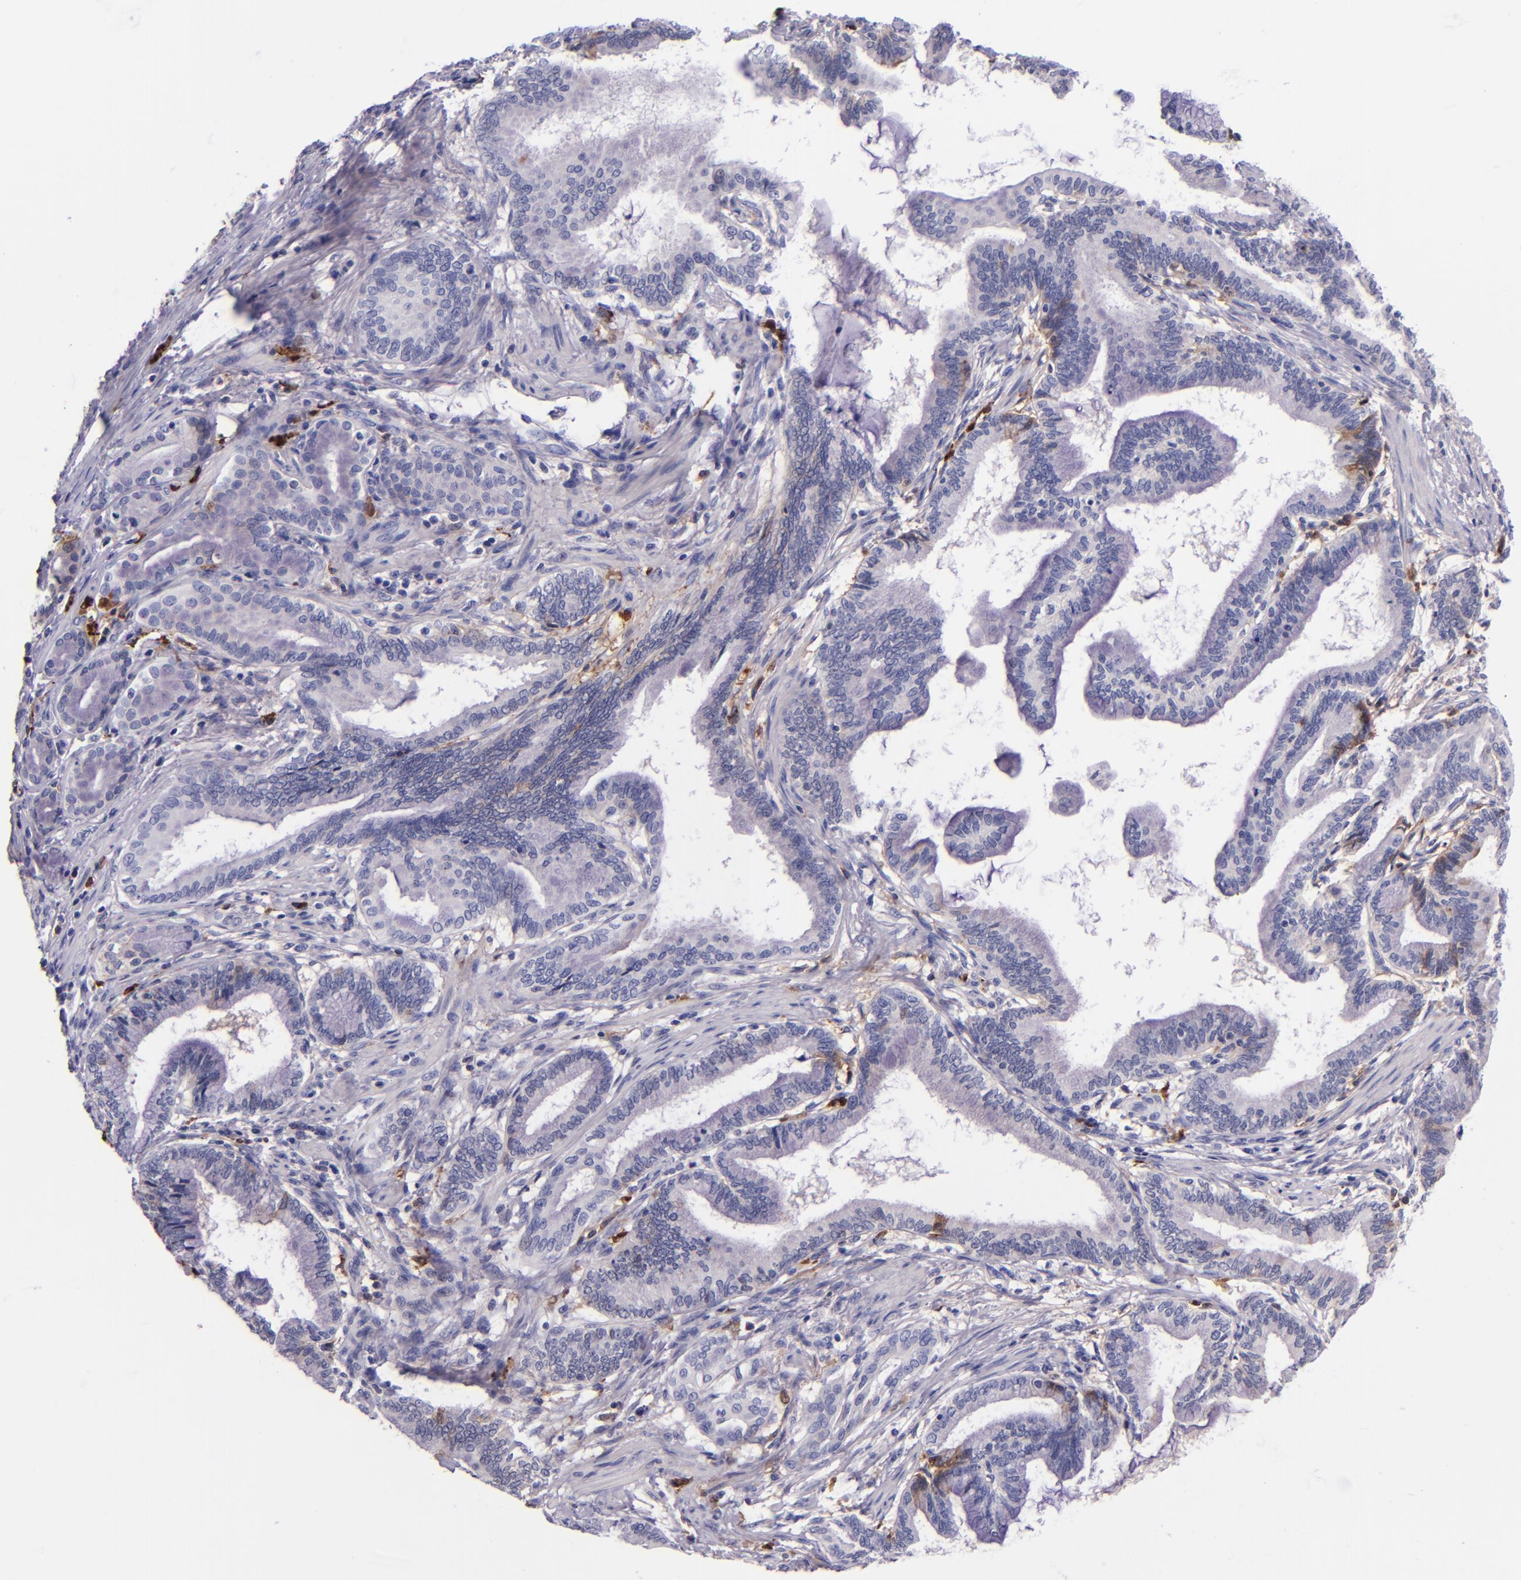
{"staining": {"intensity": "negative", "quantity": "none", "location": "none"}, "tissue": "pancreatic cancer", "cell_type": "Tumor cells", "image_type": "cancer", "snomed": [{"axis": "morphology", "description": "Adenocarcinoma, NOS"}, {"axis": "topography", "description": "Pancreas"}], "caption": "IHC histopathology image of neoplastic tissue: human adenocarcinoma (pancreatic) stained with DAB shows no significant protein expression in tumor cells. The staining was performed using DAB to visualize the protein expression in brown, while the nuclei were stained in blue with hematoxylin (Magnification: 20x).", "gene": "KNG1", "patient": {"sex": "female", "age": 64}}